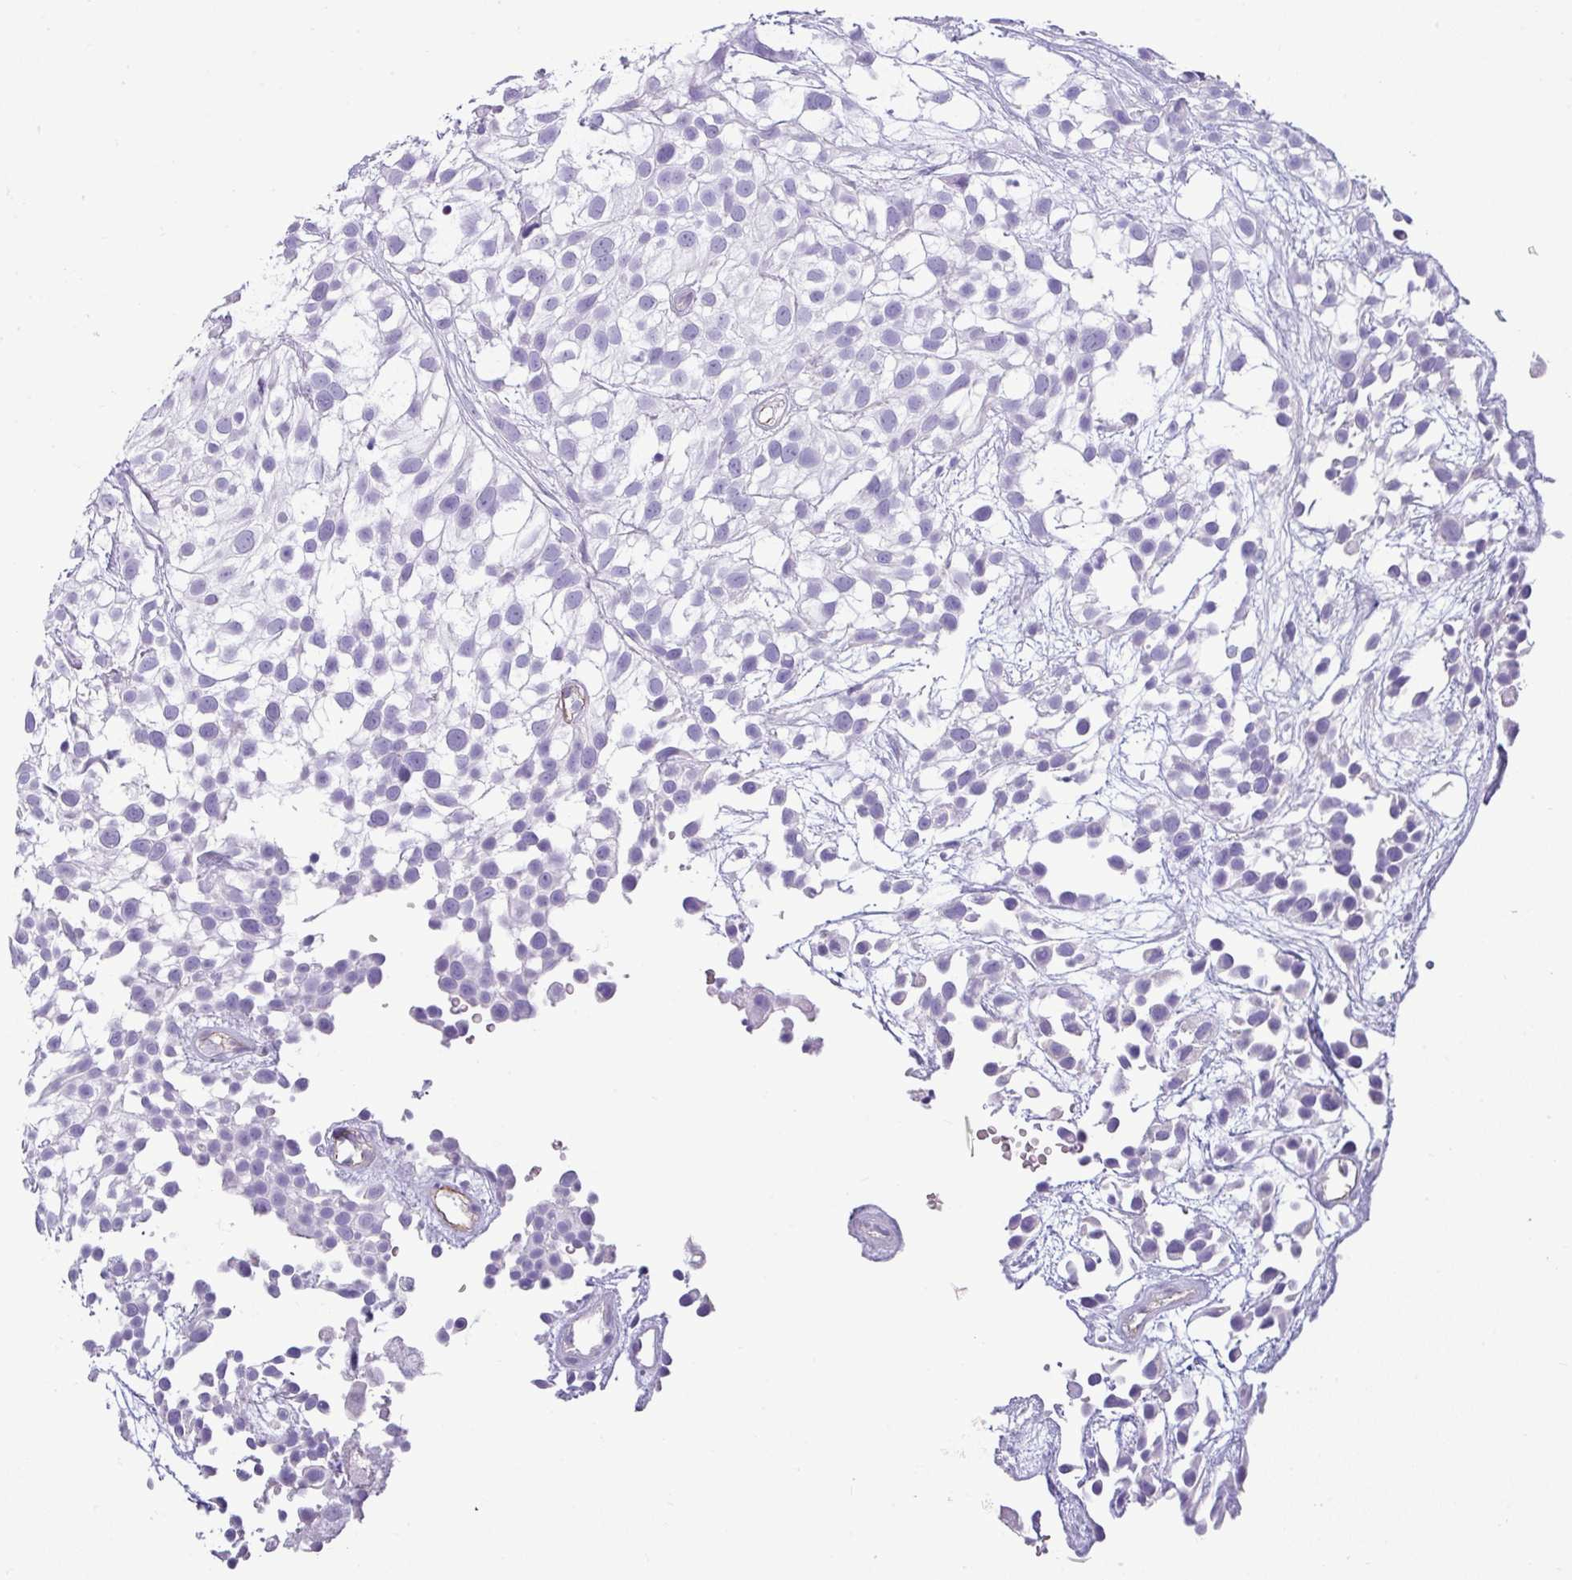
{"staining": {"intensity": "negative", "quantity": "none", "location": "none"}, "tissue": "urothelial cancer", "cell_type": "Tumor cells", "image_type": "cancer", "snomed": [{"axis": "morphology", "description": "Urothelial carcinoma, High grade"}, {"axis": "topography", "description": "Urinary bladder"}], "caption": "DAB immunohistochemical staining of urothelial cancer shows no significant staining in tumor cells.", "gene": "VCX2", "patient": {"sex": "male", "age": 56}}